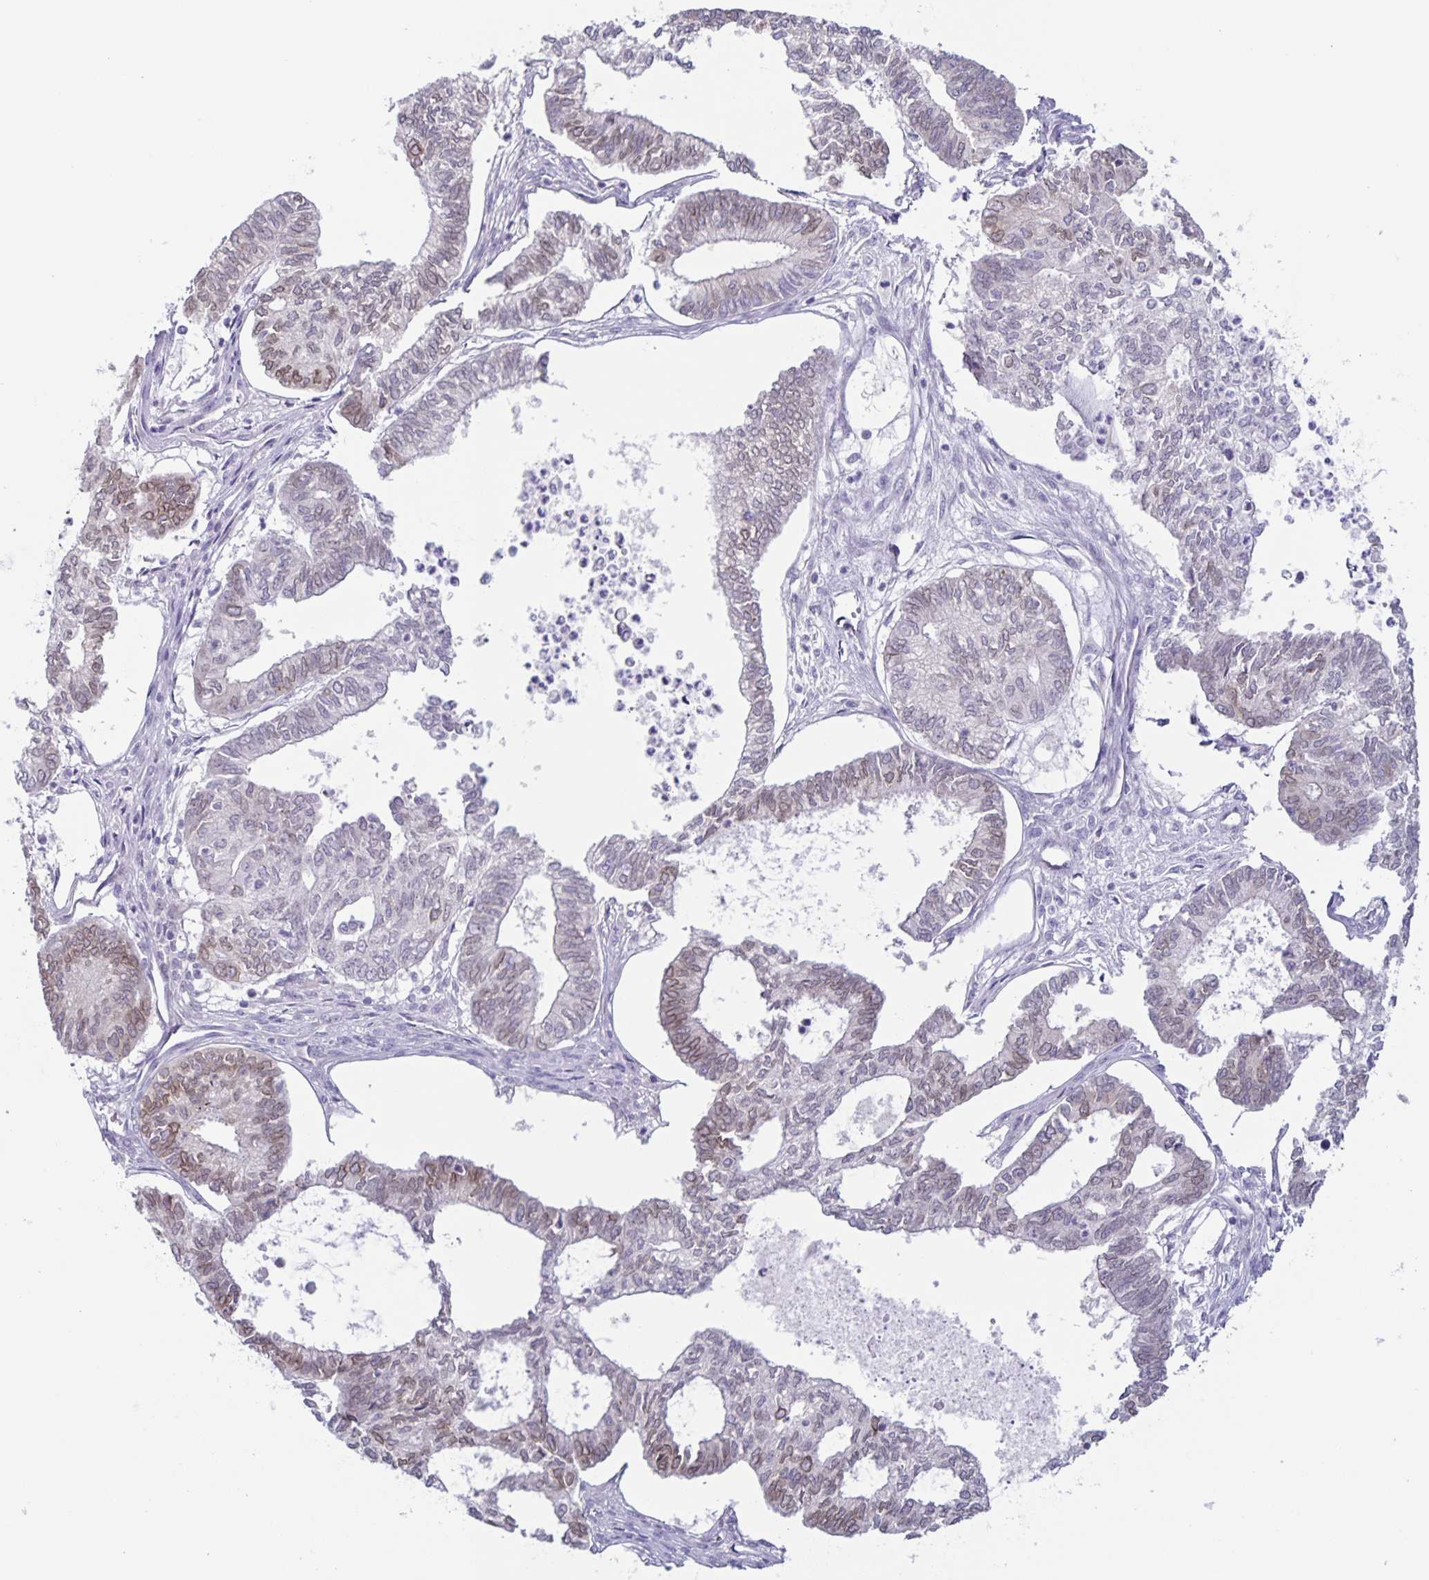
{"staining": {"intensity": "moderate", "quantity": "25%-75%", "location": "cytoplasmic/membranous,nuclear"}, "tissue": "ovarian cancer", "cell_type": "Tumor cells", "image_type": "cancer", "snomed": [{"axis": "morphology", "description": "Carcinoma, endometroid"}, {"axis": "topography", "description": "Ovary"}], "caption": "Human ovarian cancer (endometroid carcinoma) stained with a brown dye exhibits moderate cytoplasmic/membranous and nuclear positive expression in approximately 25%-75% of tumor cells.", "gene": "SYNE2", "patient": {"sex": "female", "age": 64}}